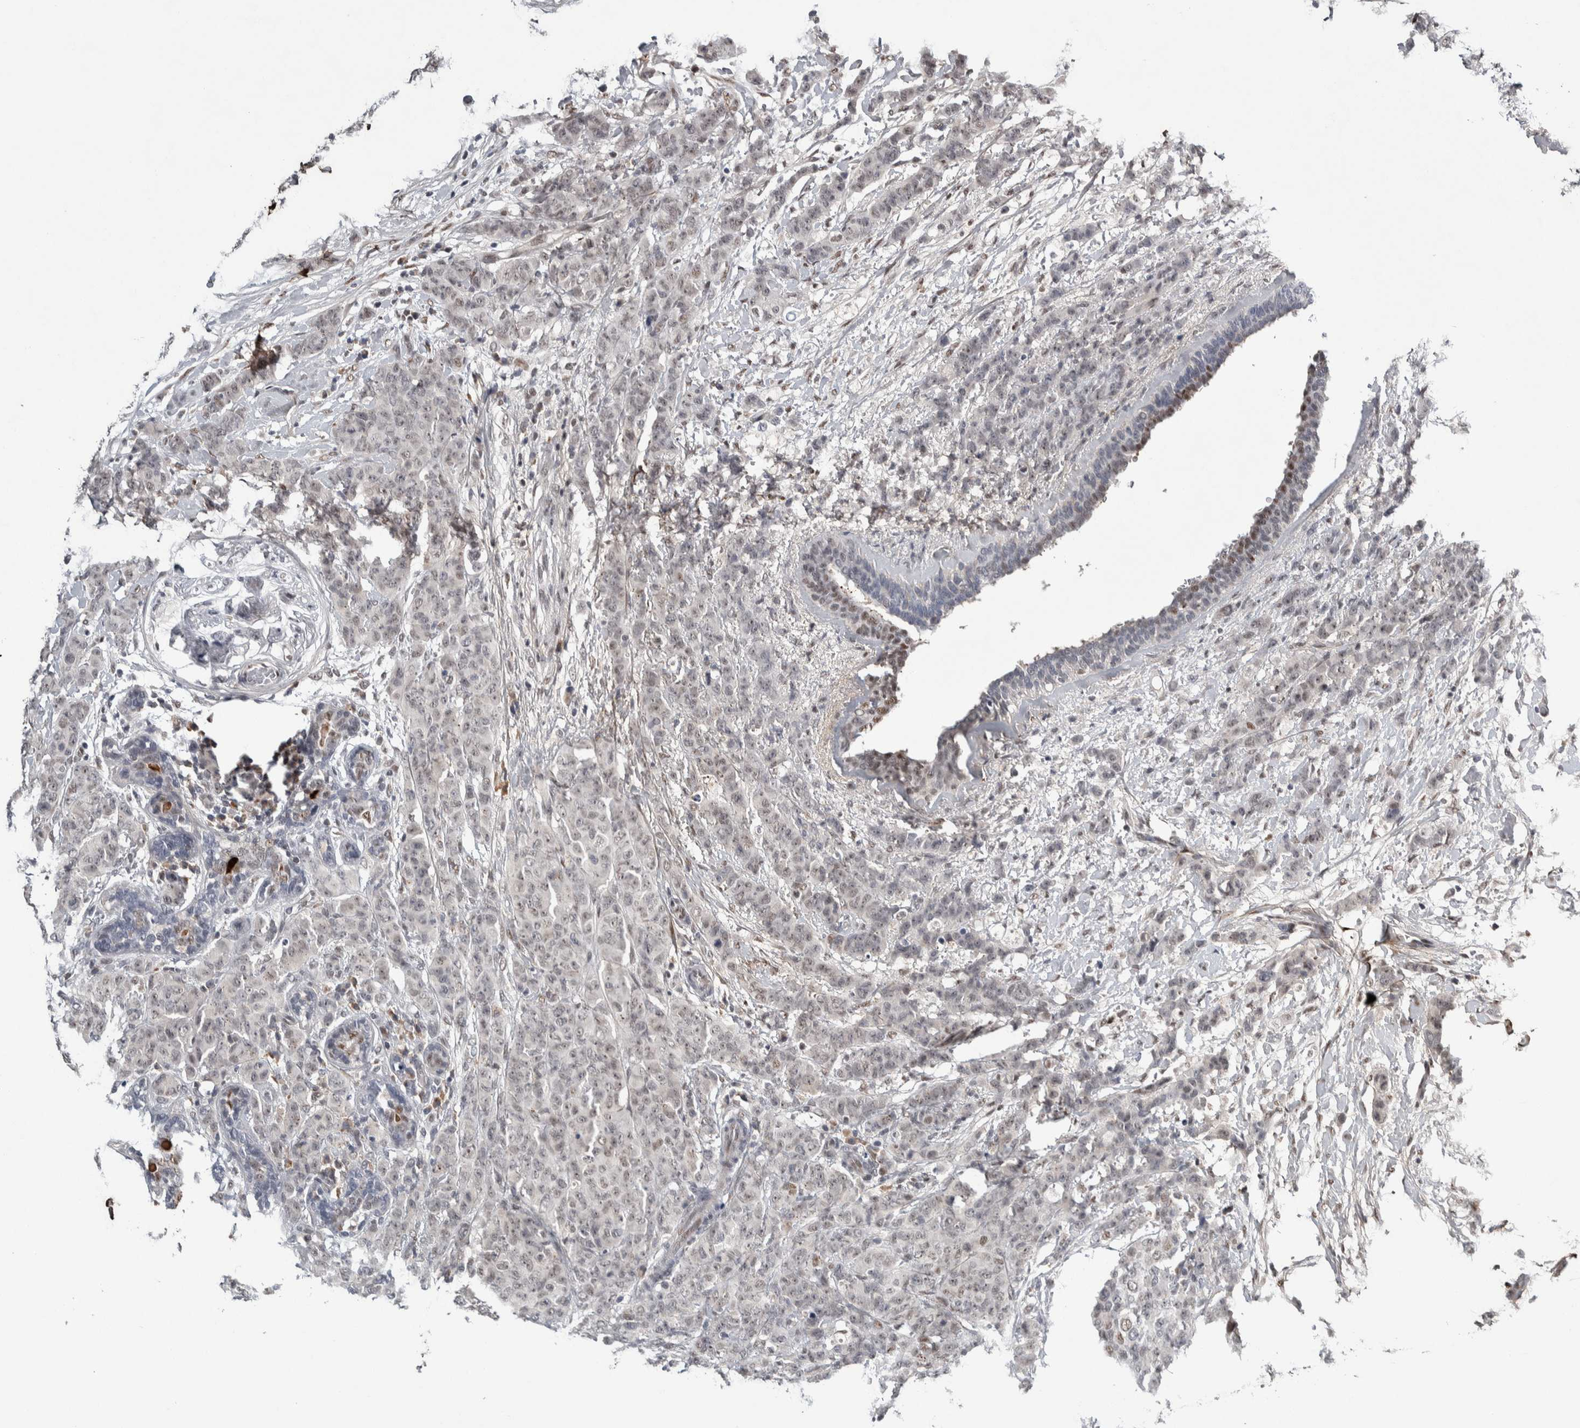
{"staining": {"intensity": "weak", "quantity": ">75%", "location": "nuclear"}, "tissue": "breast cancer", "cell_type": "Tumor cells", "image_type": "cancer", "snomed": [{"axis": "morphology", "description": "Normal tissue, NOS"}, {"axis": "morphology", "description": "Duct carcinoma"}, {"axis": "topography", "description": "Breast"}], "caption": "Brown immunohistochemical staining in infiltrating ductal carcinoma (breast) demonstrates weak nuclear positivity in approximately >75% of tumor cells. (Brightfield microscopy of DAB IHC at high magnification).", "gene": "ASPN", "patient": {"sex": "female", "age": 40}}